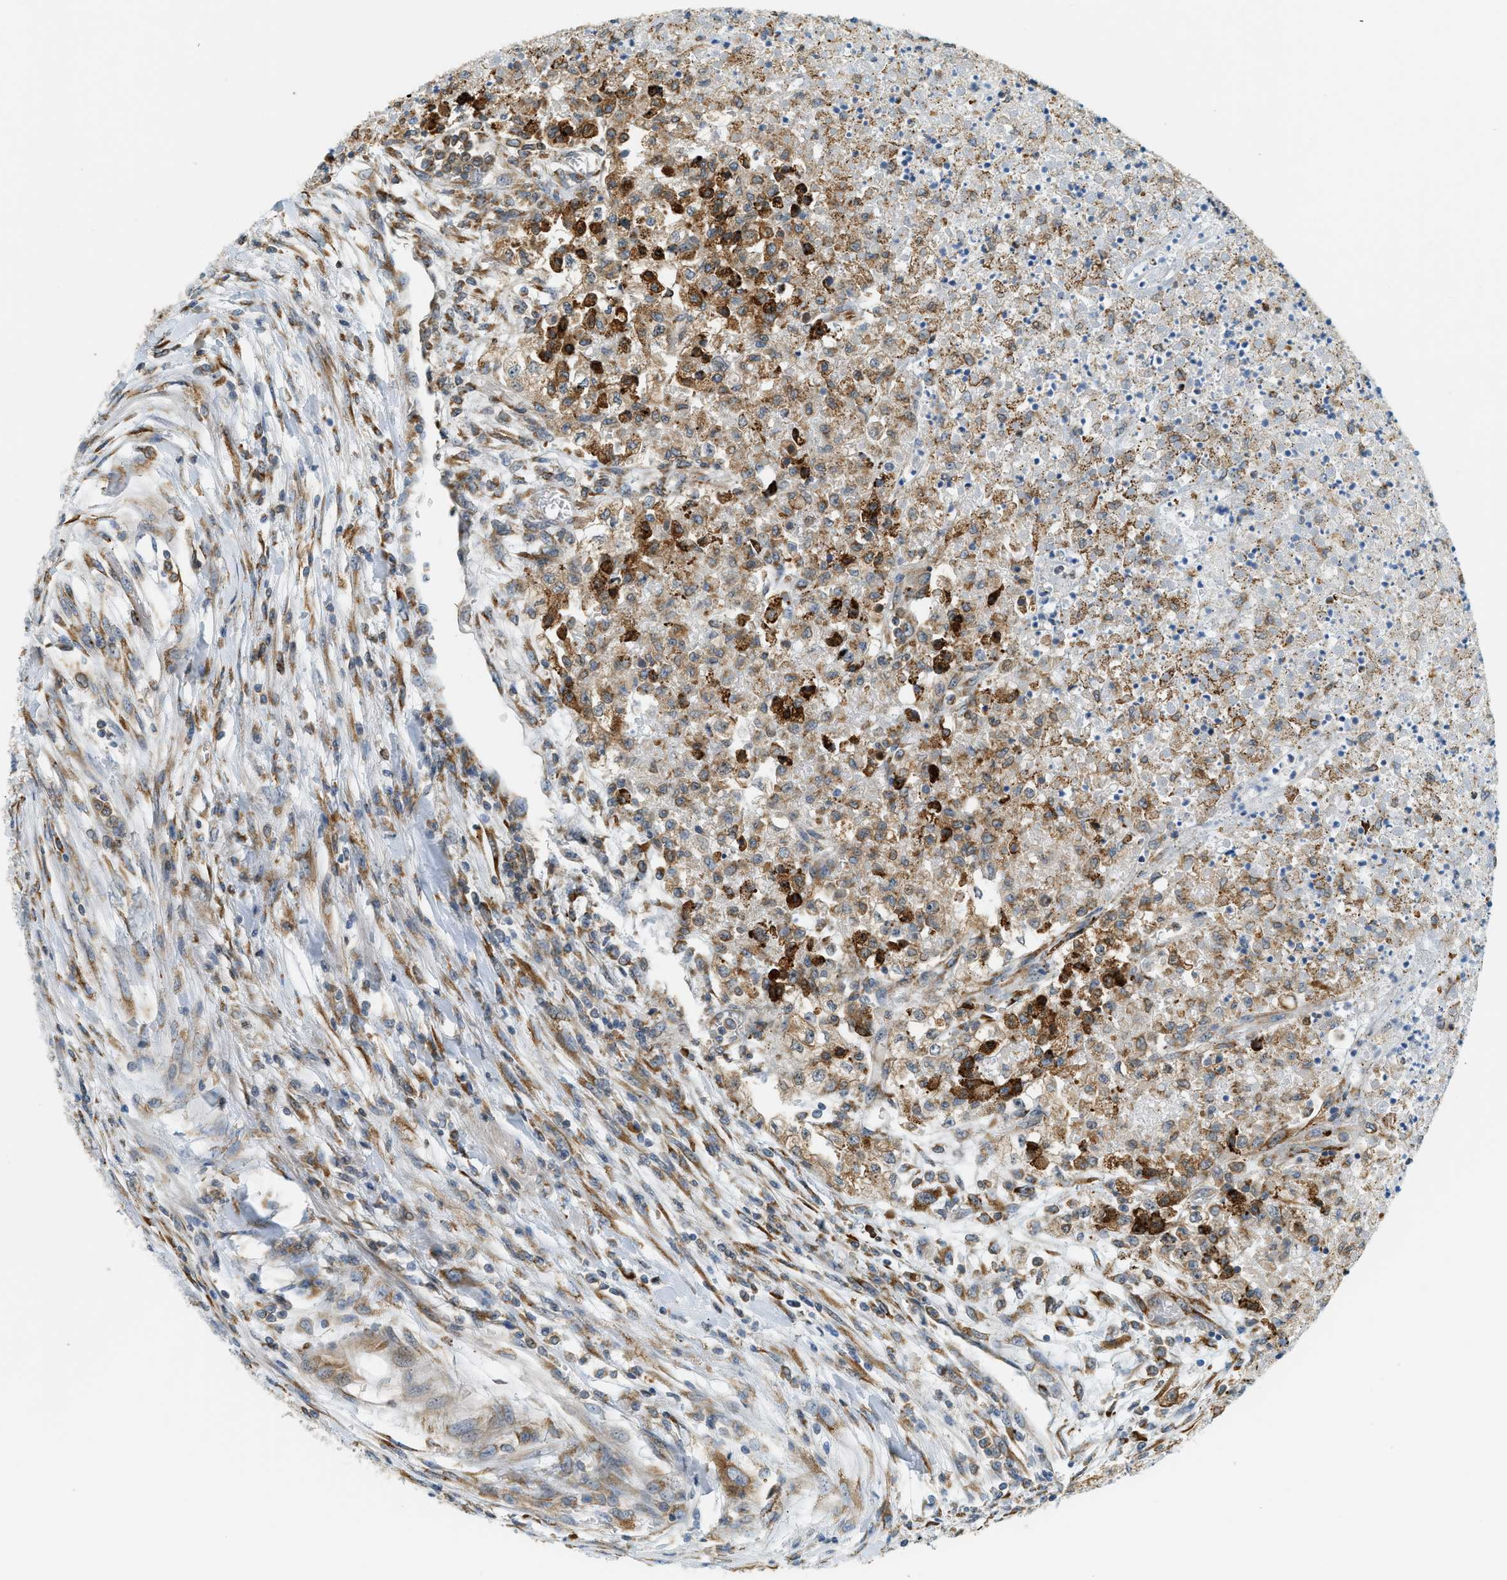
{"staining": {"intensity": "moderate", "quantity": ">75%", "location": "cytoplasmic/membranous"}, "tissue": "renal cancer", "cell_type": "Tumor cells", "image_type": "cancer", "snomed": [{"axis": "morphology", "description": "Adenocarcinoma, NOS"}, {"axis": "topography", "description": "Kidney"}], "caption": "A brown stain labels moderate cytoplasmic/membranous expression of a protein in human renal adenocarcinoma tumor cells.", "gene": "SEMA4D", "patient": {"sex": "female", "age": 54}}